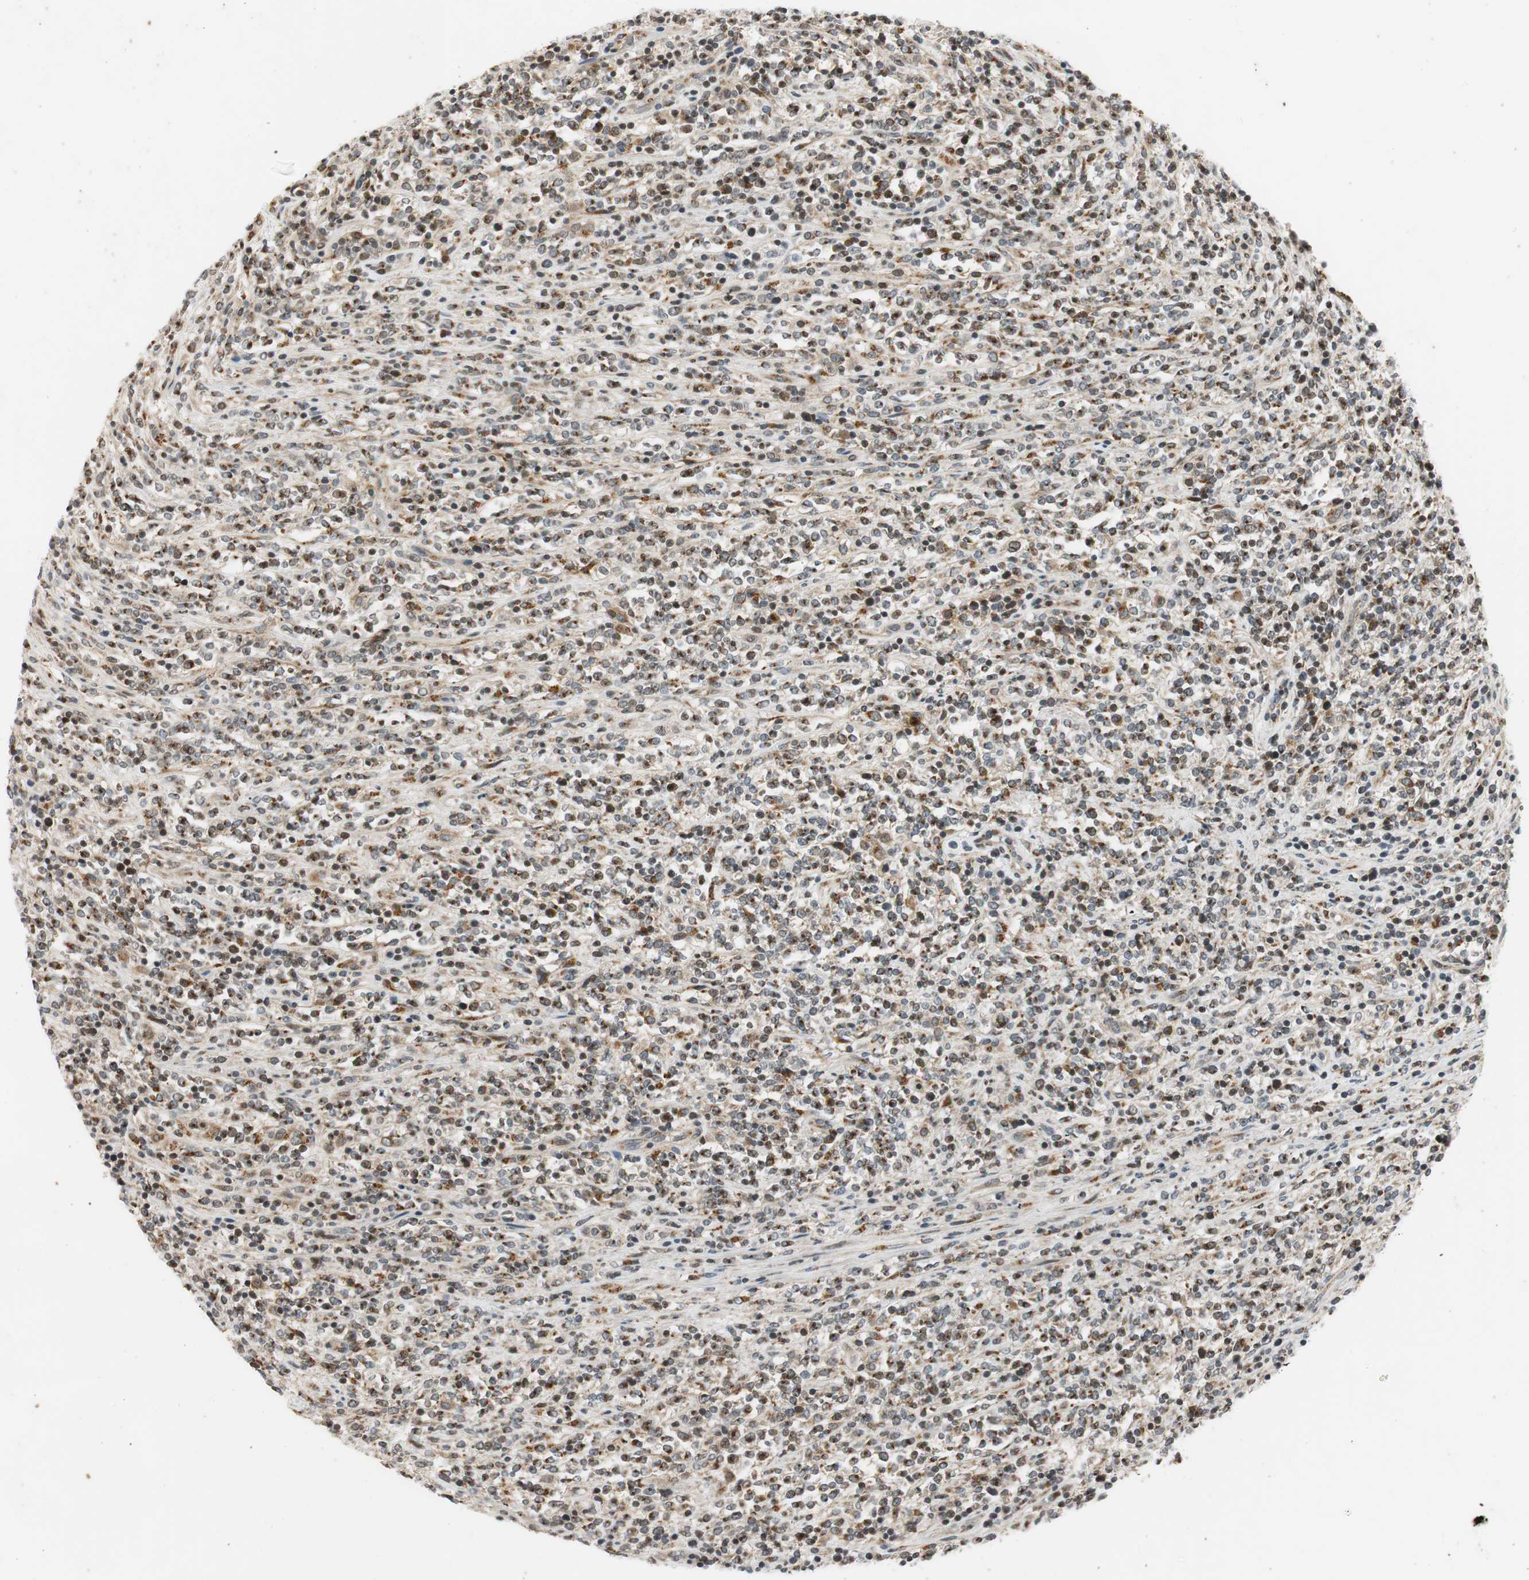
{"staining": {"intensity": "weak", "quantity": ">75%", "location": "cytoplasmic/membranous"}, "tissue": "lymphoma", "cell_type": "Tumor cells", "image_type": "cancer", "snomed": [{"axis": "morphology", "description": "Malignant lymphoma, non-Hodgkin's type, High grade"}, {"axis": "topography", "description": "Soft tissue"}], "caption": "About >75% of tumor cells in human lymphoma display weak cytoplasmic/membranous protein expression as visualized by brown immunohistochemical staining.", "gene": "NEO1", "patient": {"sex": "male", "age": 18}}